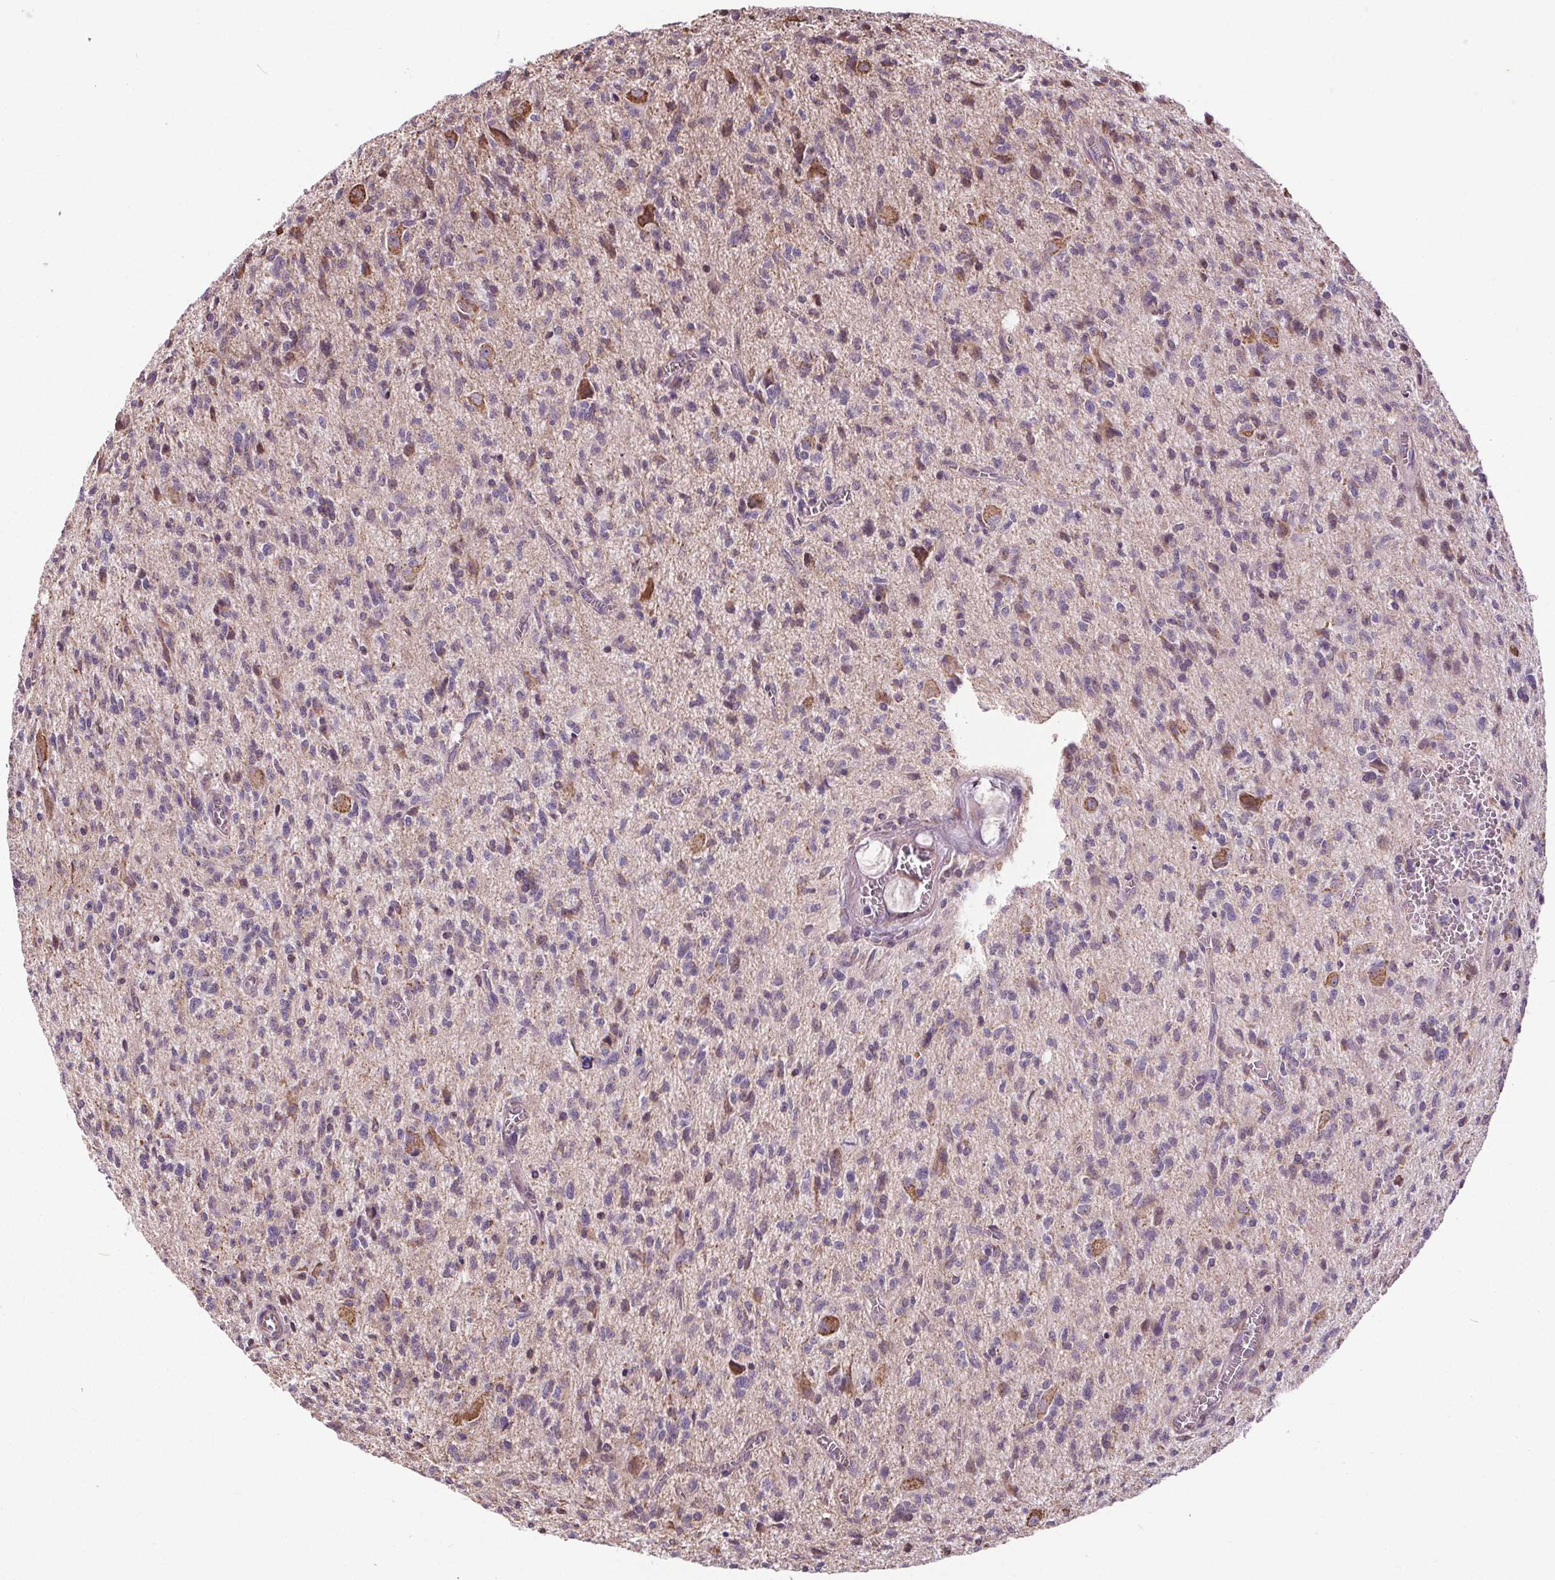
{"staining": {"intensity": "moderate", "quantity": "<25%", "location": "cytoplasmic/membranous"}, "tissue": "glioma", "cell_type": "Tumor cells", "image_type": "cancer", "snomed": [{"axis": "morphology", "description": "Glioma, malignant, Low grade"}, {"axis": "topography", "description": "Brain"}], "caption": "Protein expression analysis of human malignant glioma (low-grade) reveals moderate cytoplasmic/membranous positivity in approximately <25% of tumor cells. The staining is performed using DAB brown chromogen to label protein expression. The nuclei are counter-stained blue using hematoxylin.", "gene": "ZNF548", "patient": {"sex": "male", "age": 64}}